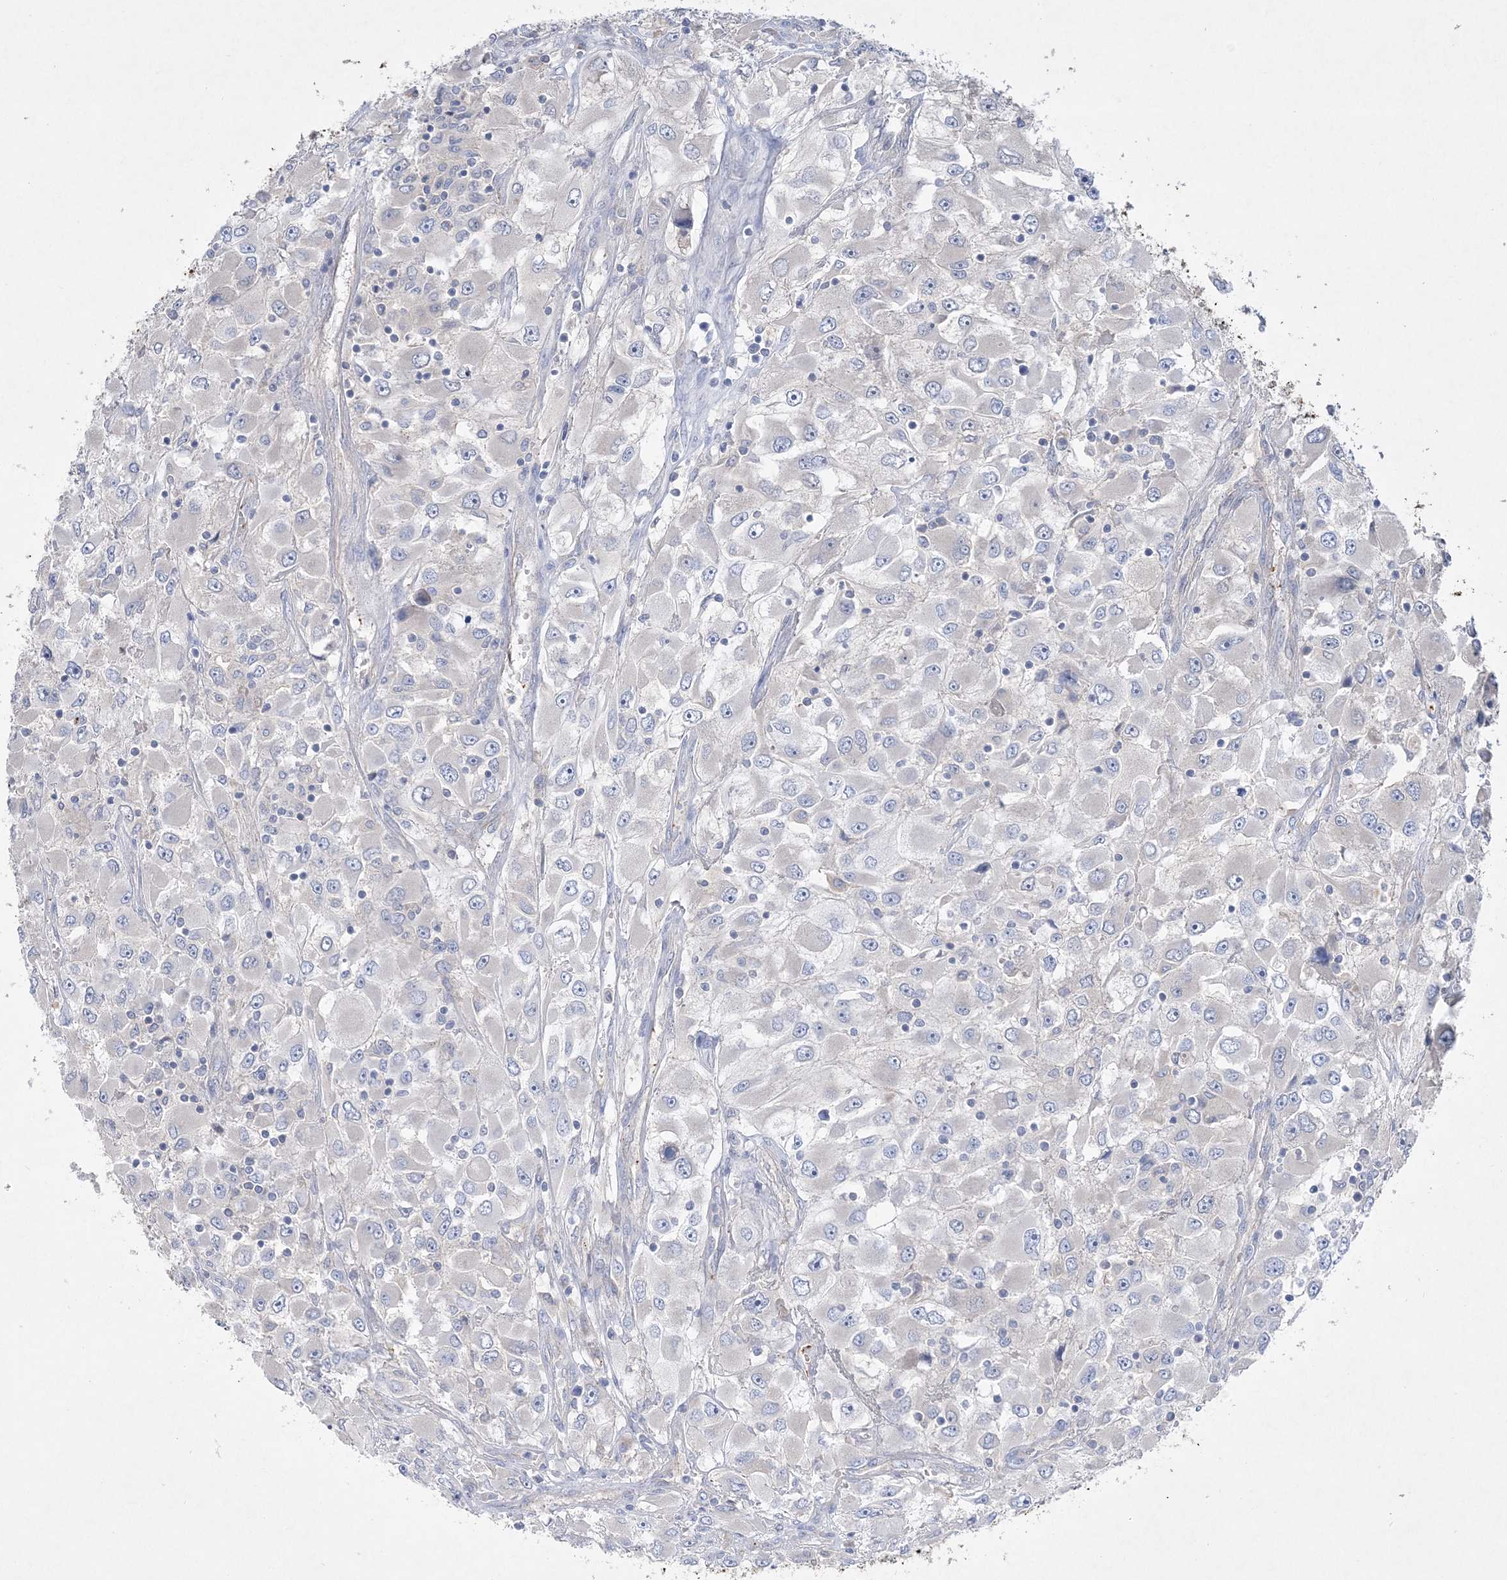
{"staining": {"intensity": "negative", "quantity": "none", "location": "none"}, "tissue": "renal cancer", "cell_type": "Tumor cells", "image_type": "cancer", "snomed": [{"axis": "morphology", "description": "Adenocarcinoma, NOS"}, {"axis": "topography", "description": "Kidney"}], "caption": "High magnification brightfield microscopy of renal cancer (adenocarcinoma) stained with DAB (brown) and counterstained with hematoxylin (blue): tumor cells show no significant positivity.", "gene": "ADCK2", "patient": {"sex": "female", "age": 52}}